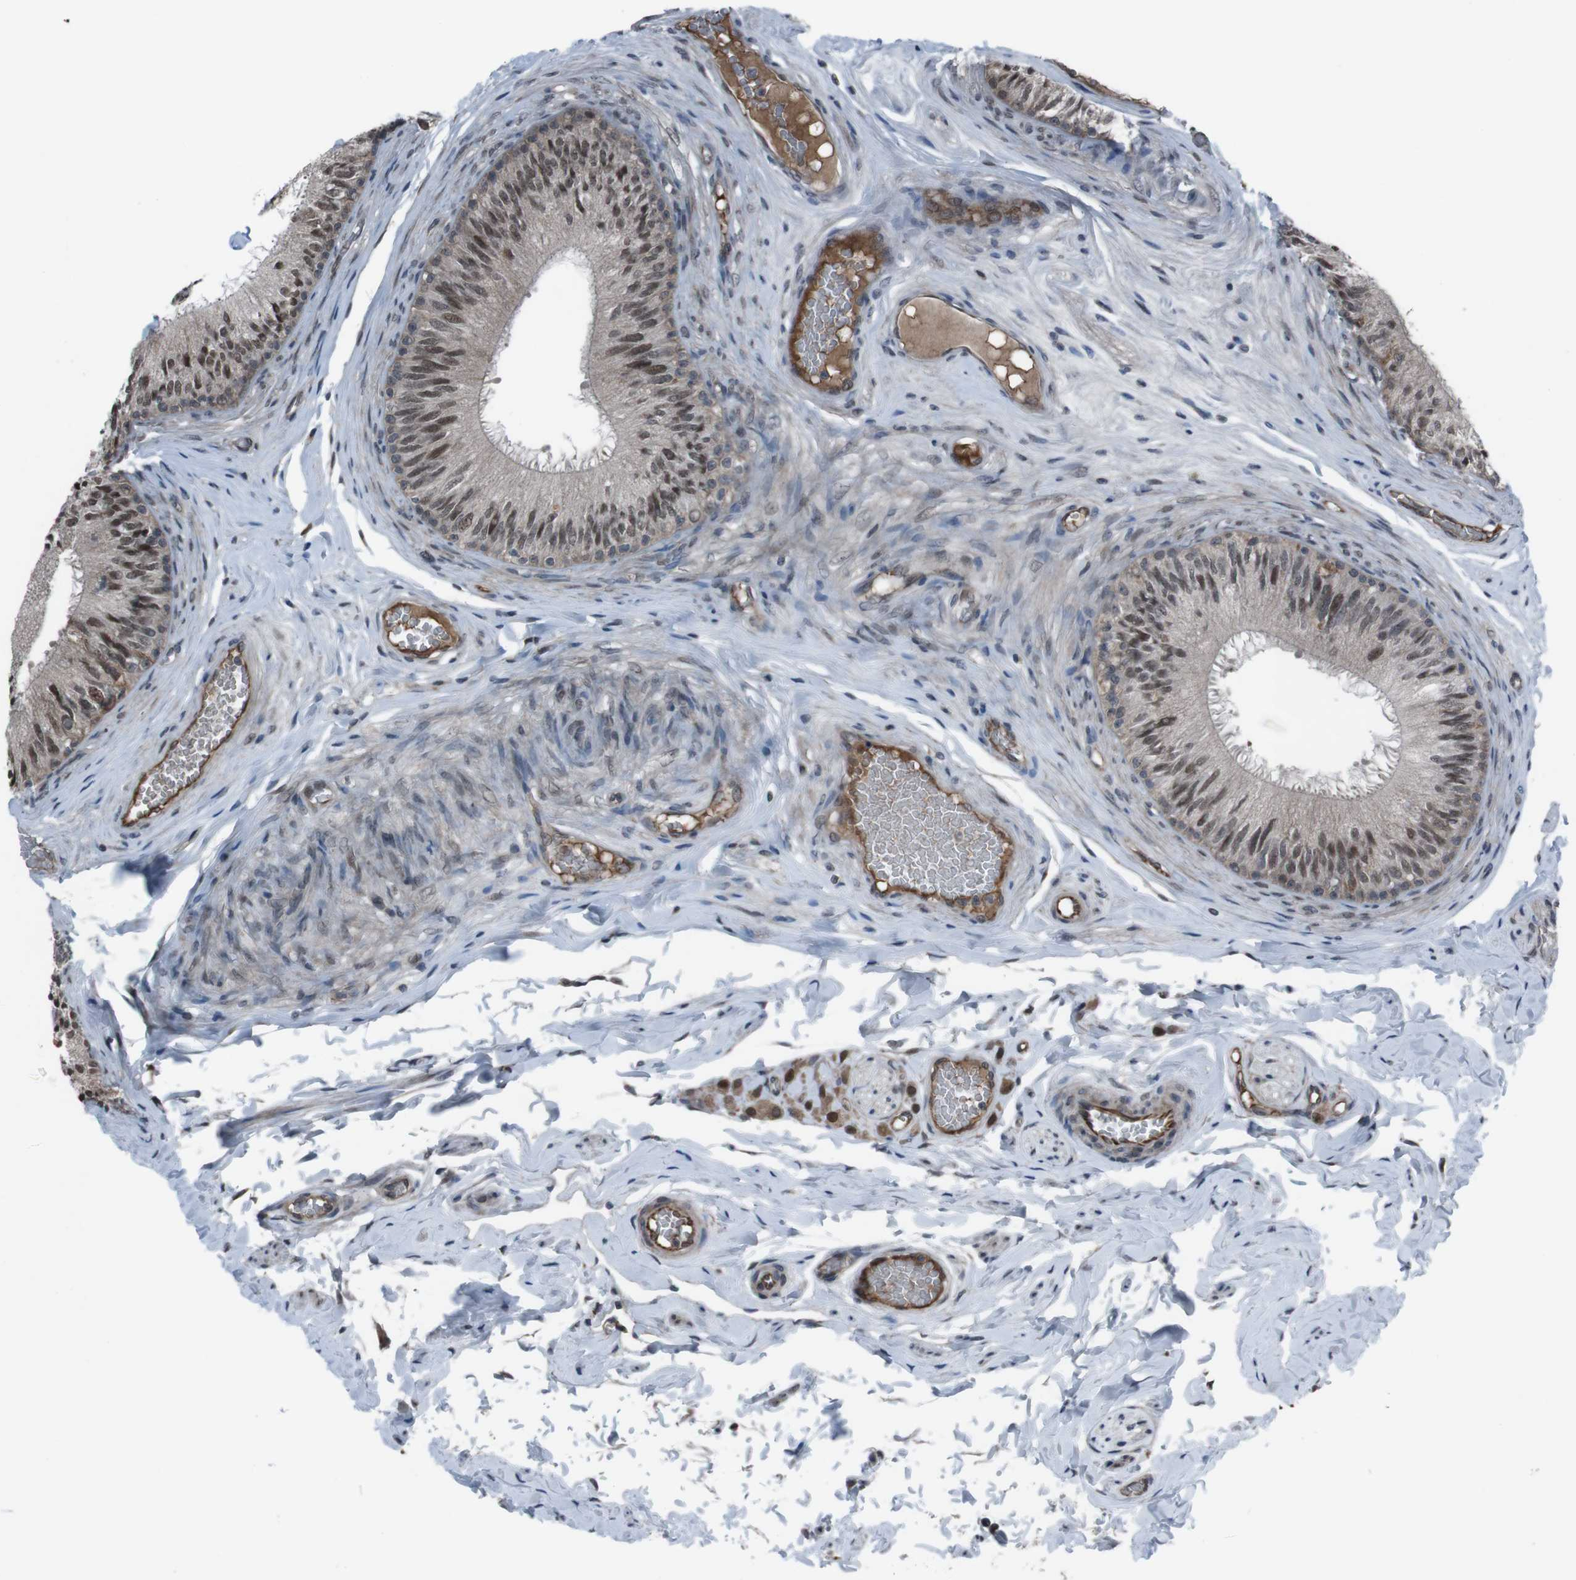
{"staining": {"intensity": "strong", "quantity": ">75%", "location": "nuclear"}, "tissue": "epididymis", "cell_type": "Glandular cells", "image_type": "normal", "snomed": [{"axis": "morphology", "description": "Normal tissue, NOS"}, {"axis": "topography", "description": "Testis"}, {"axis": "topography", "description": "Epididymis"}], "caption": "Protein expression analysis of benign epididymis reveals strong nuclear positivity in about >75% of glandular cells. The protein is shown in brown color, while the nuclei are stained blue.", "gene": "SS18L1", "patient": {"sex": "male", "age": 36}}